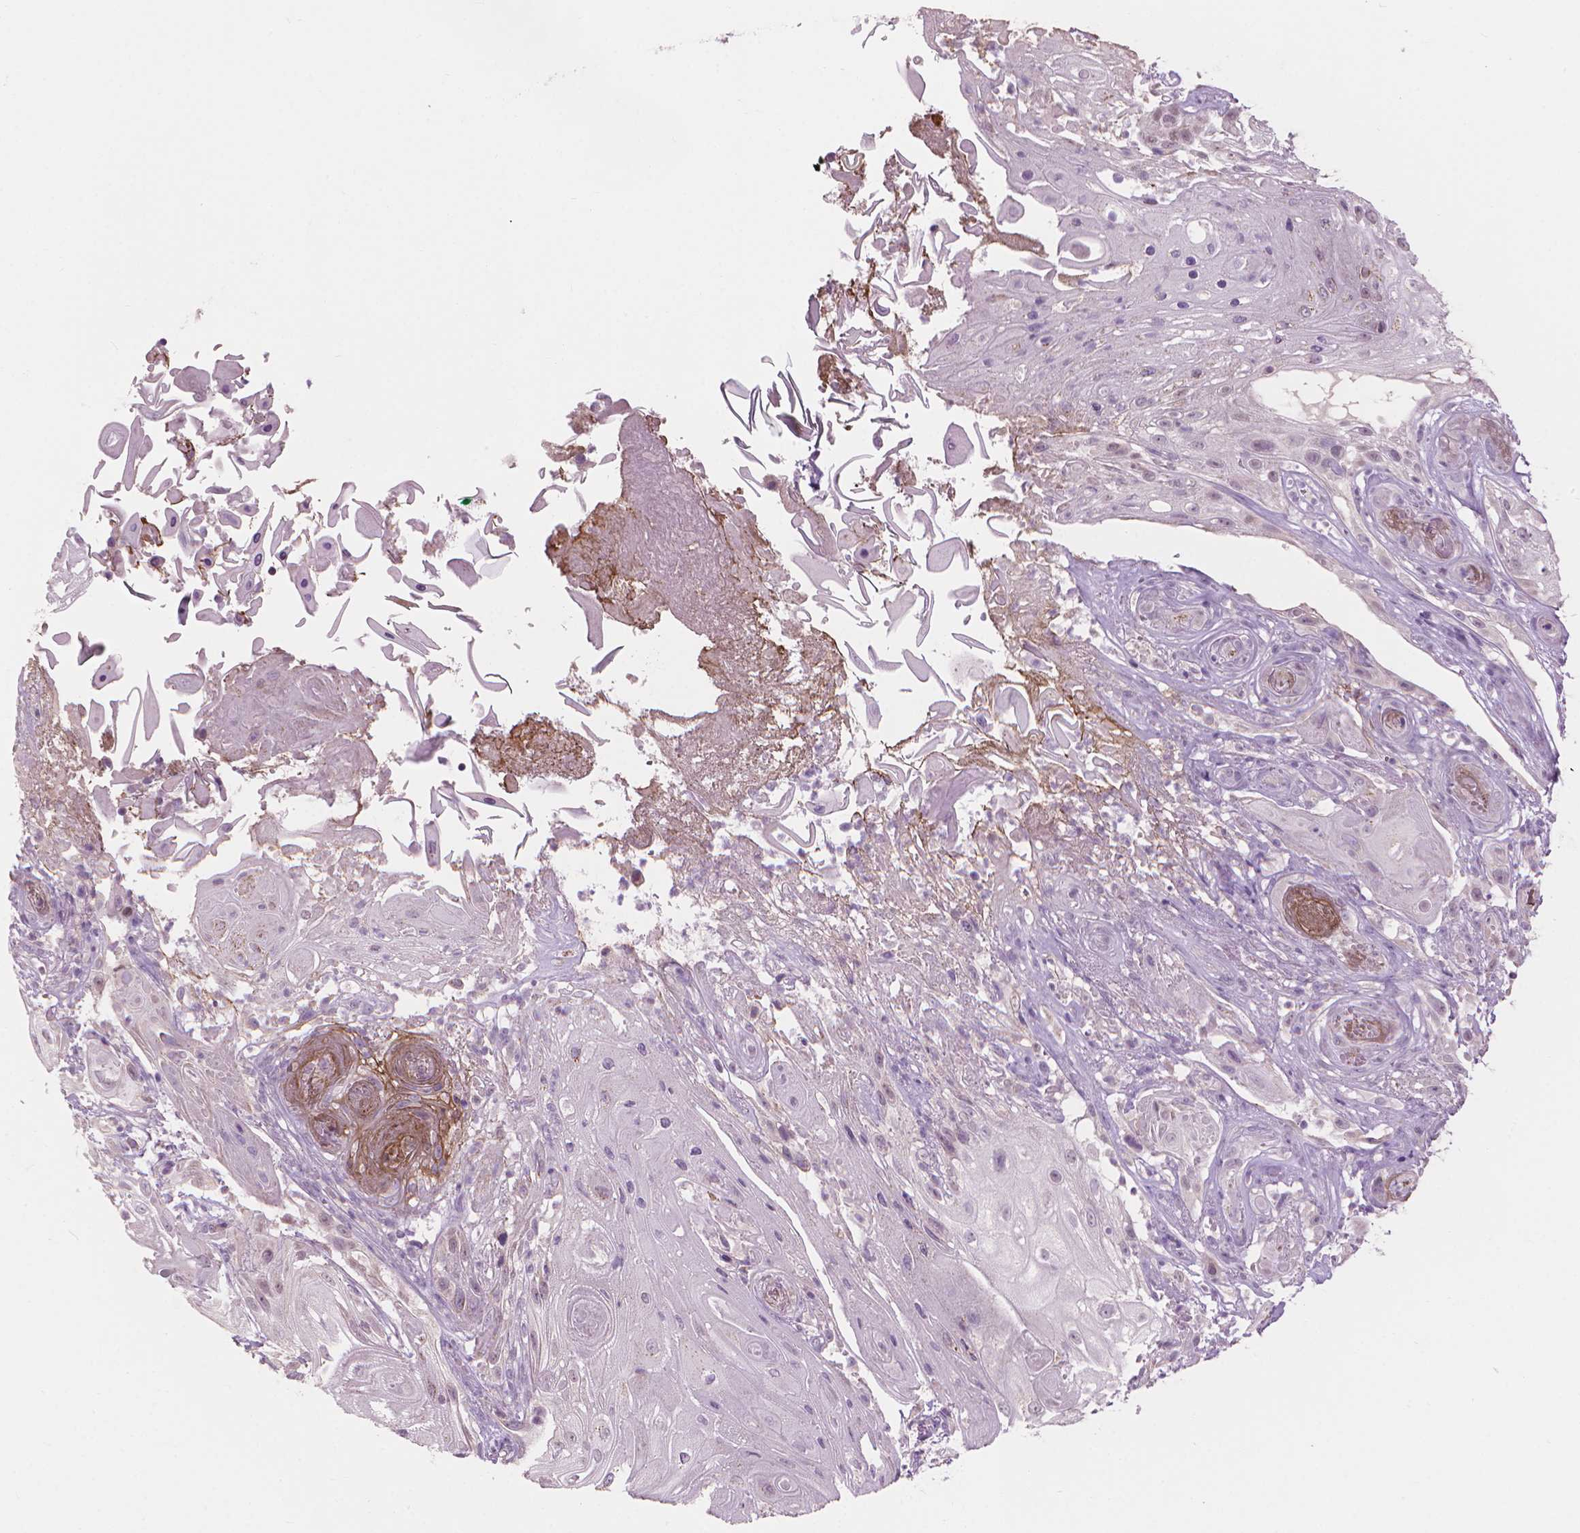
{"staining": {"intensity": "negative", "quantity": "none", "location": "none"}, "tissue": "skin cancer", "cell_type": "Tumor cells", "image_type": "cancer", "snomed": [{"axis": "morphology", "description": "Squamous cell carcinoma, NOS"}, {"axis": "topography", "description": "Skin"}], "caption": "An immunohistochemistry (IHC) image of skin cancer (squamous cell carcinoma) is shown. There is no staining in tumor cells of skin cancer (squamous cell carcinoma).", "gene": "CFAP126", "patient": {"sex": "male", "age": 62}}